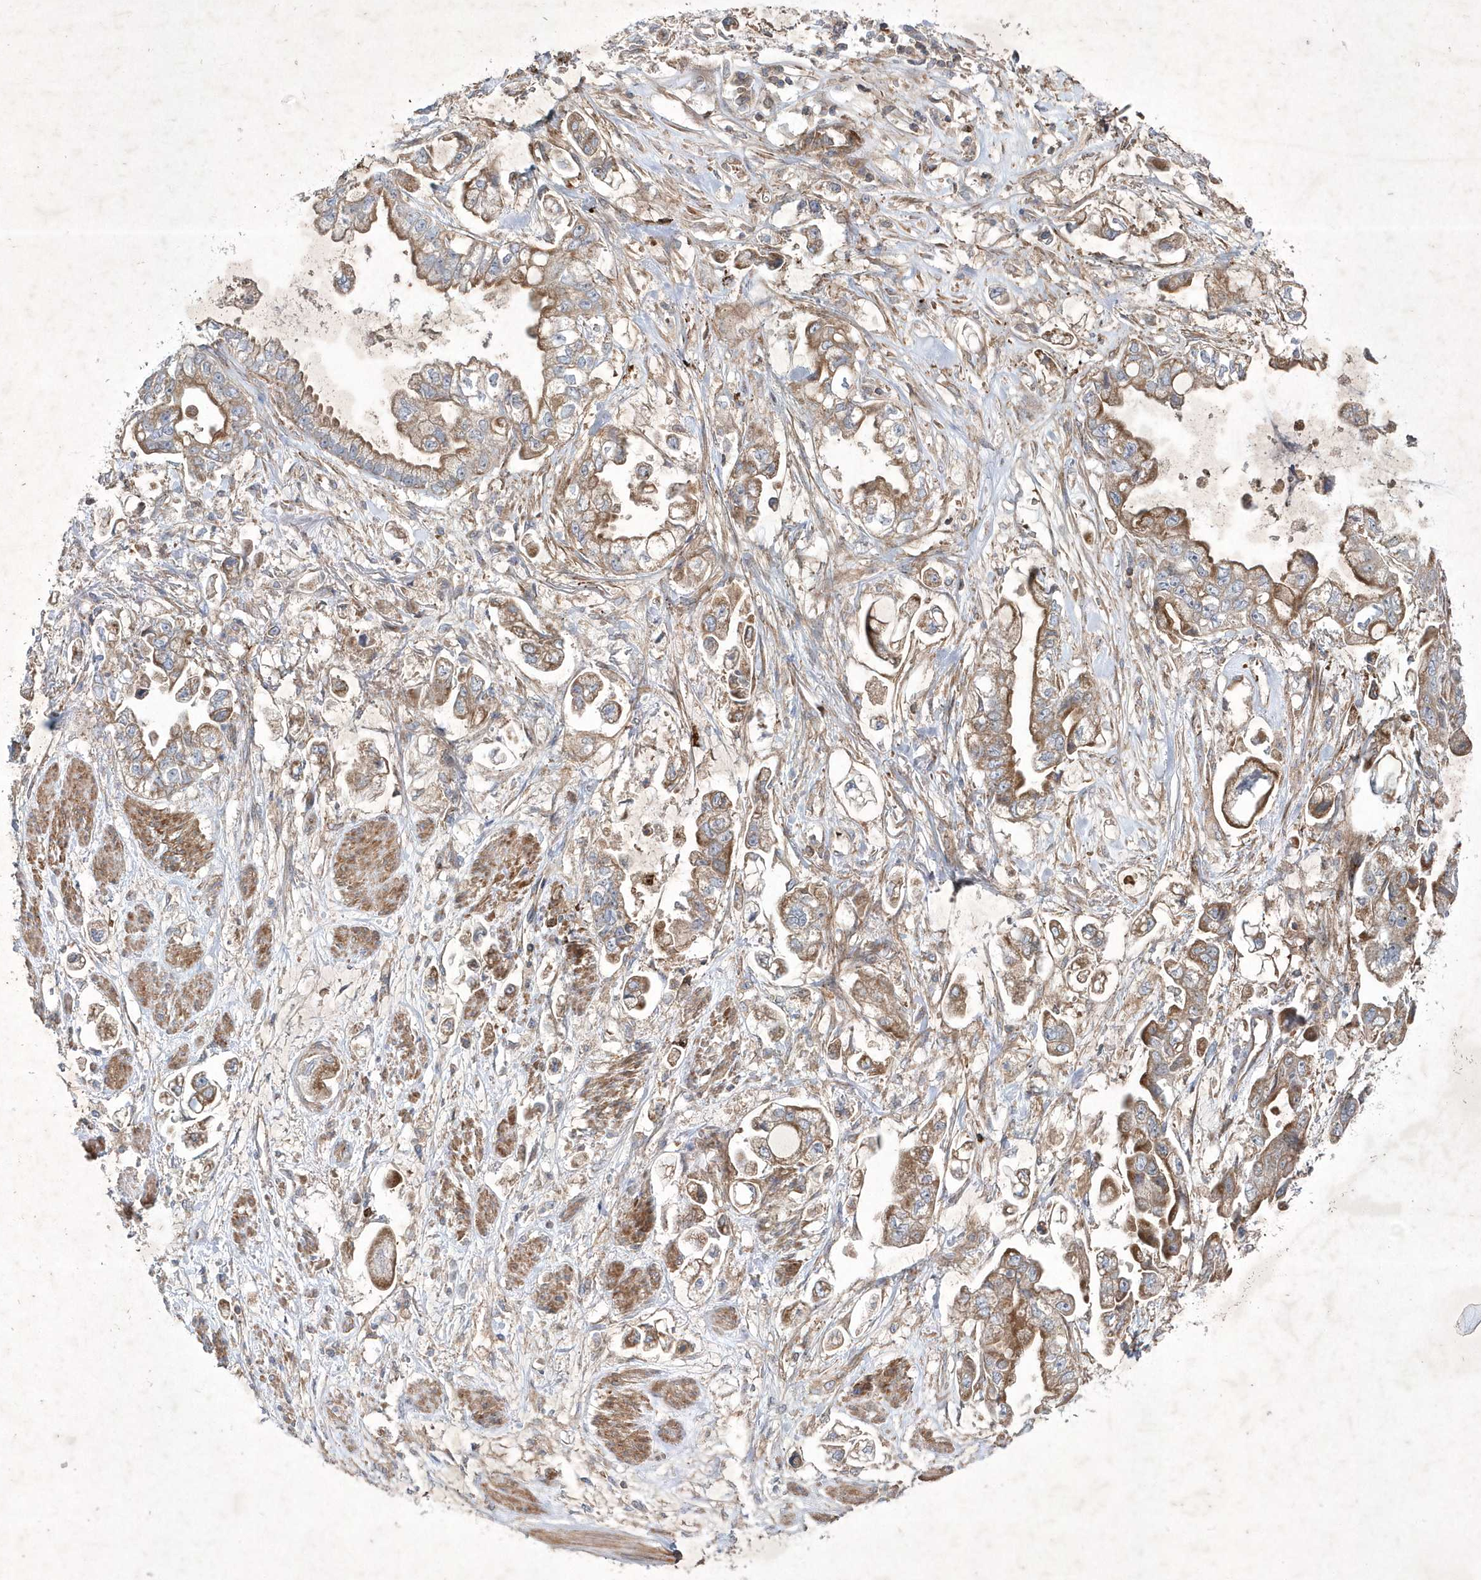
{"staining": {"intensity": "moderate", "quantity": ">75%", "location": "cytoplasmic/membranous"}, "tissue": "stomach cancer", "cell_type": "Tumor cells", "image_type": "cancer", "snomed": [{"axis": "morphology", "description": "Adenocarcinoma, NOS"}, {"axis": "topography", "description": "Stomach"}], "caption": "Immunohistochemistry (IHC) histopathology image of human stomach adenocarcinoma stained for a protein (brown), which reveals medium levels of moderate cytoplasmic/membranous staining in approximately >75% of tumor cells.", "gene": "OPA1", "patient": {"sex": "male", "age": 62}}